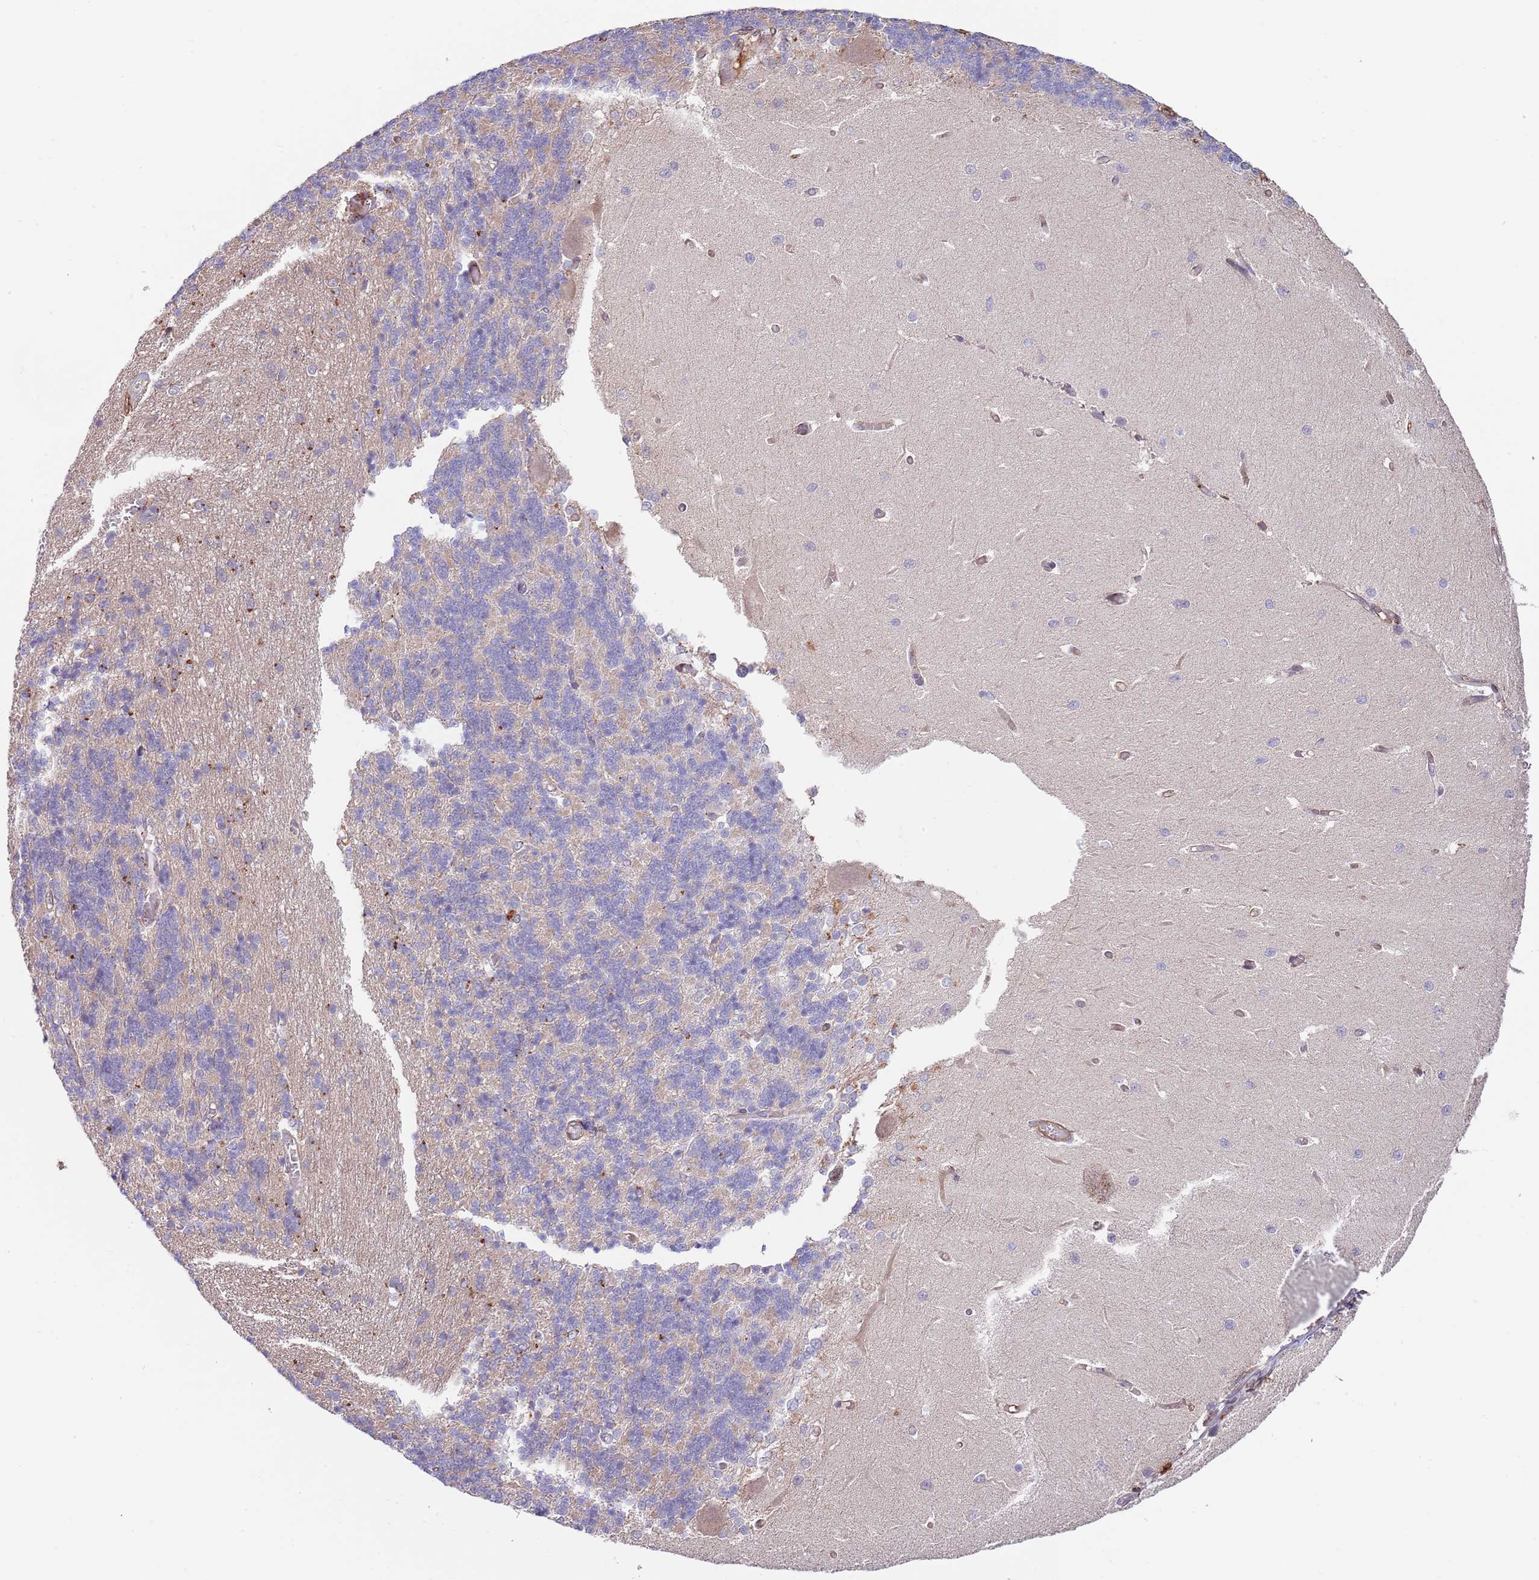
{"staining": {"intensity": "negative", "quantity": "none", "location": "none"}, "tissue": "cerebellum", "cell_type": "Cells in granular layer", "image_type": "normal", "snomed": [{"axis": "morphology", "description": "Normal tissue, NOS"}, {"axis": "topography", "description": "Cerebellum"}], "caption": "Immunohistochemistry micrograph of normal cerebellum stained for a protein (brown), which reveals no positivity in cells in granular layer.", "gene": "BPNT1", "patient": {"sex": "male", "age": 37}}